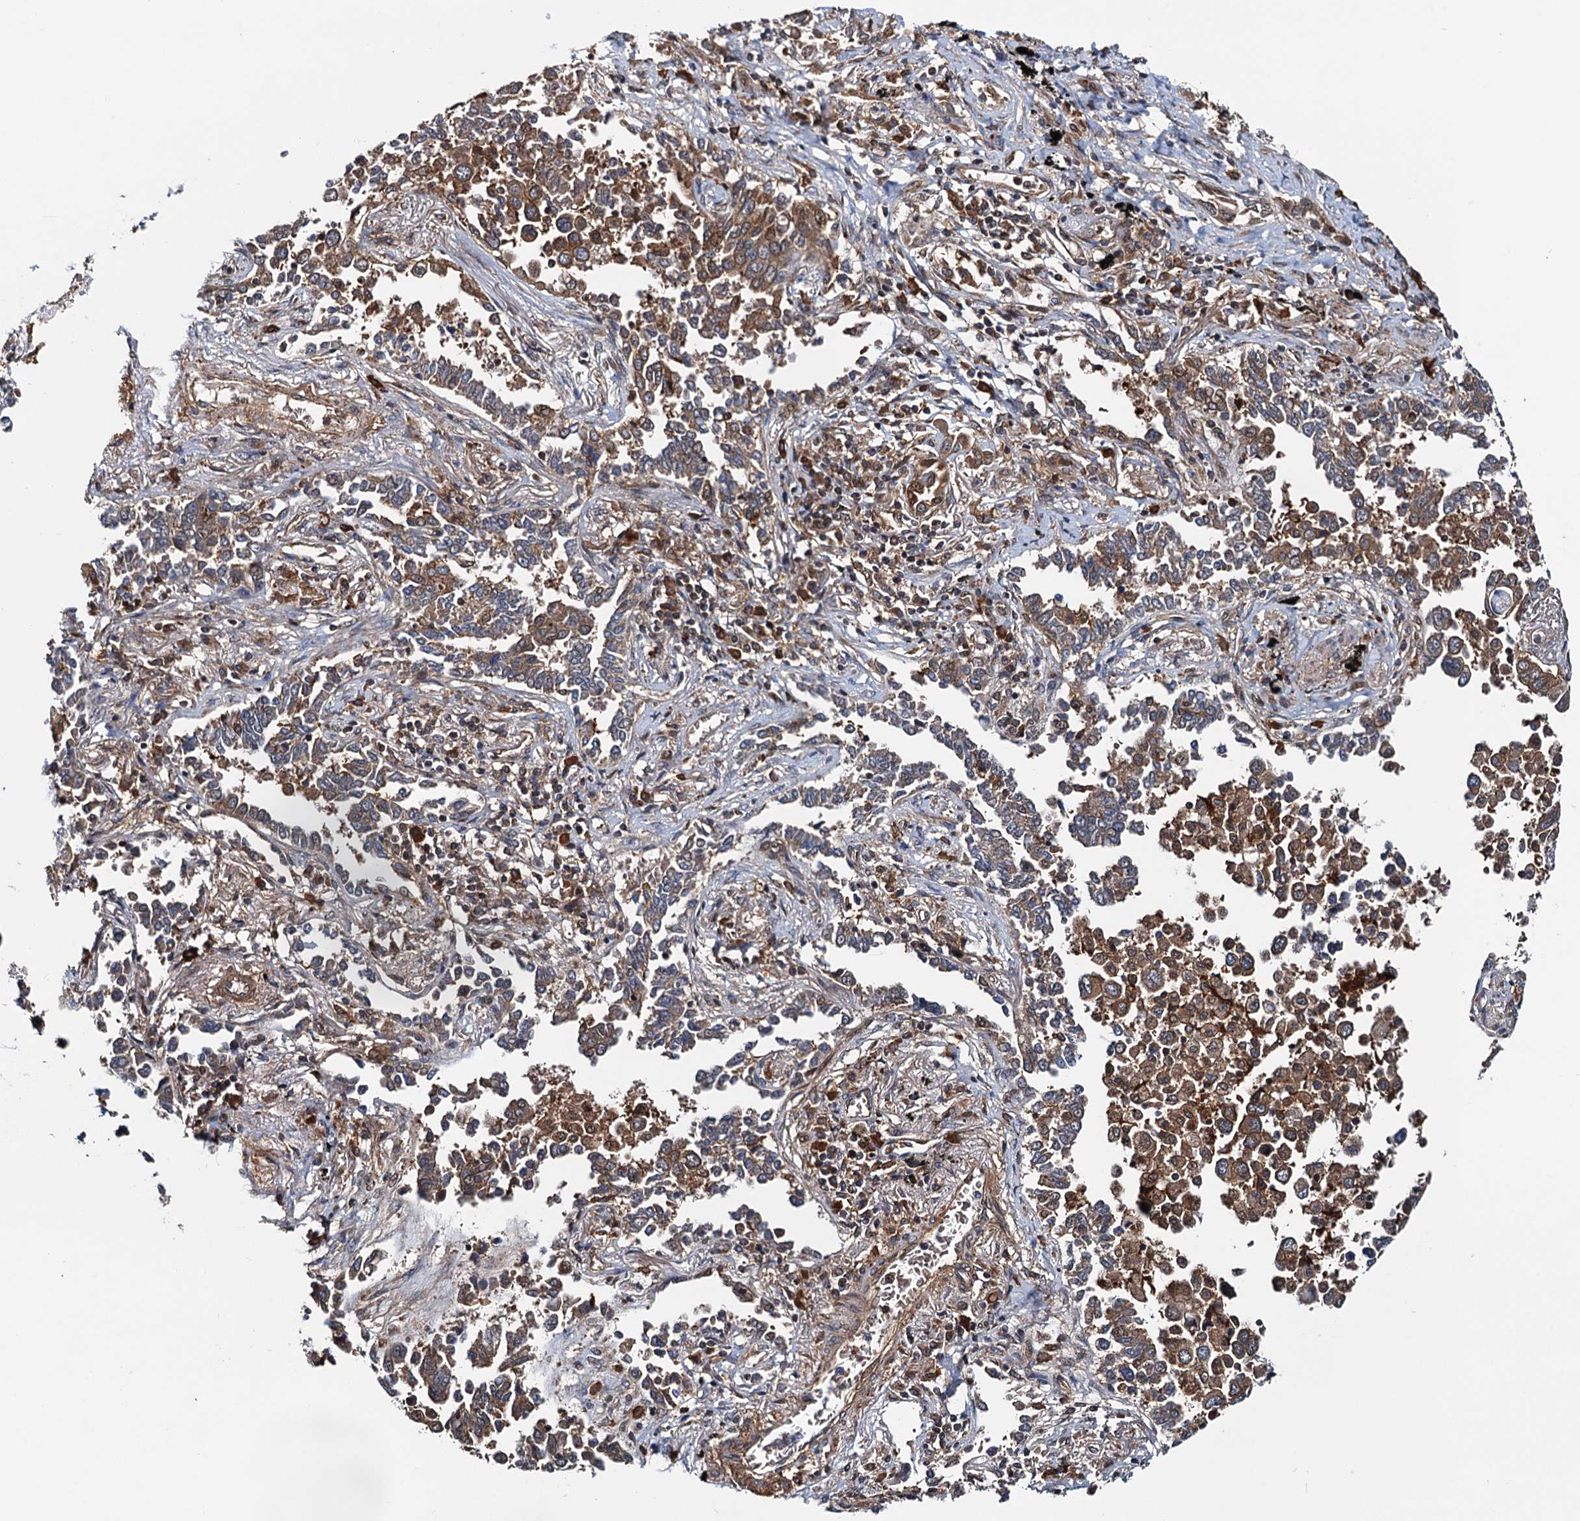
{"staining": {"intensity": "moderate", "quantity": "<25%", "location": "cytoplasmic/membranous"}, "tissue": "lung cancer", "cell_type": "Tumor cells", "image_type": "cancer", "snomed": [{"axis": "morphology", "description": "Adenocarcinoma, NOS"}, {"axis": "topography", "description": "Lung"}], "caption": "Protein staining of adenocarcinoma (lung) tissue displays moderate cytoplasmic/membranous expression in about <25% of tumor cells.", "gene": "AAGAB", "patient": {"sex": "male", "age": 67}}